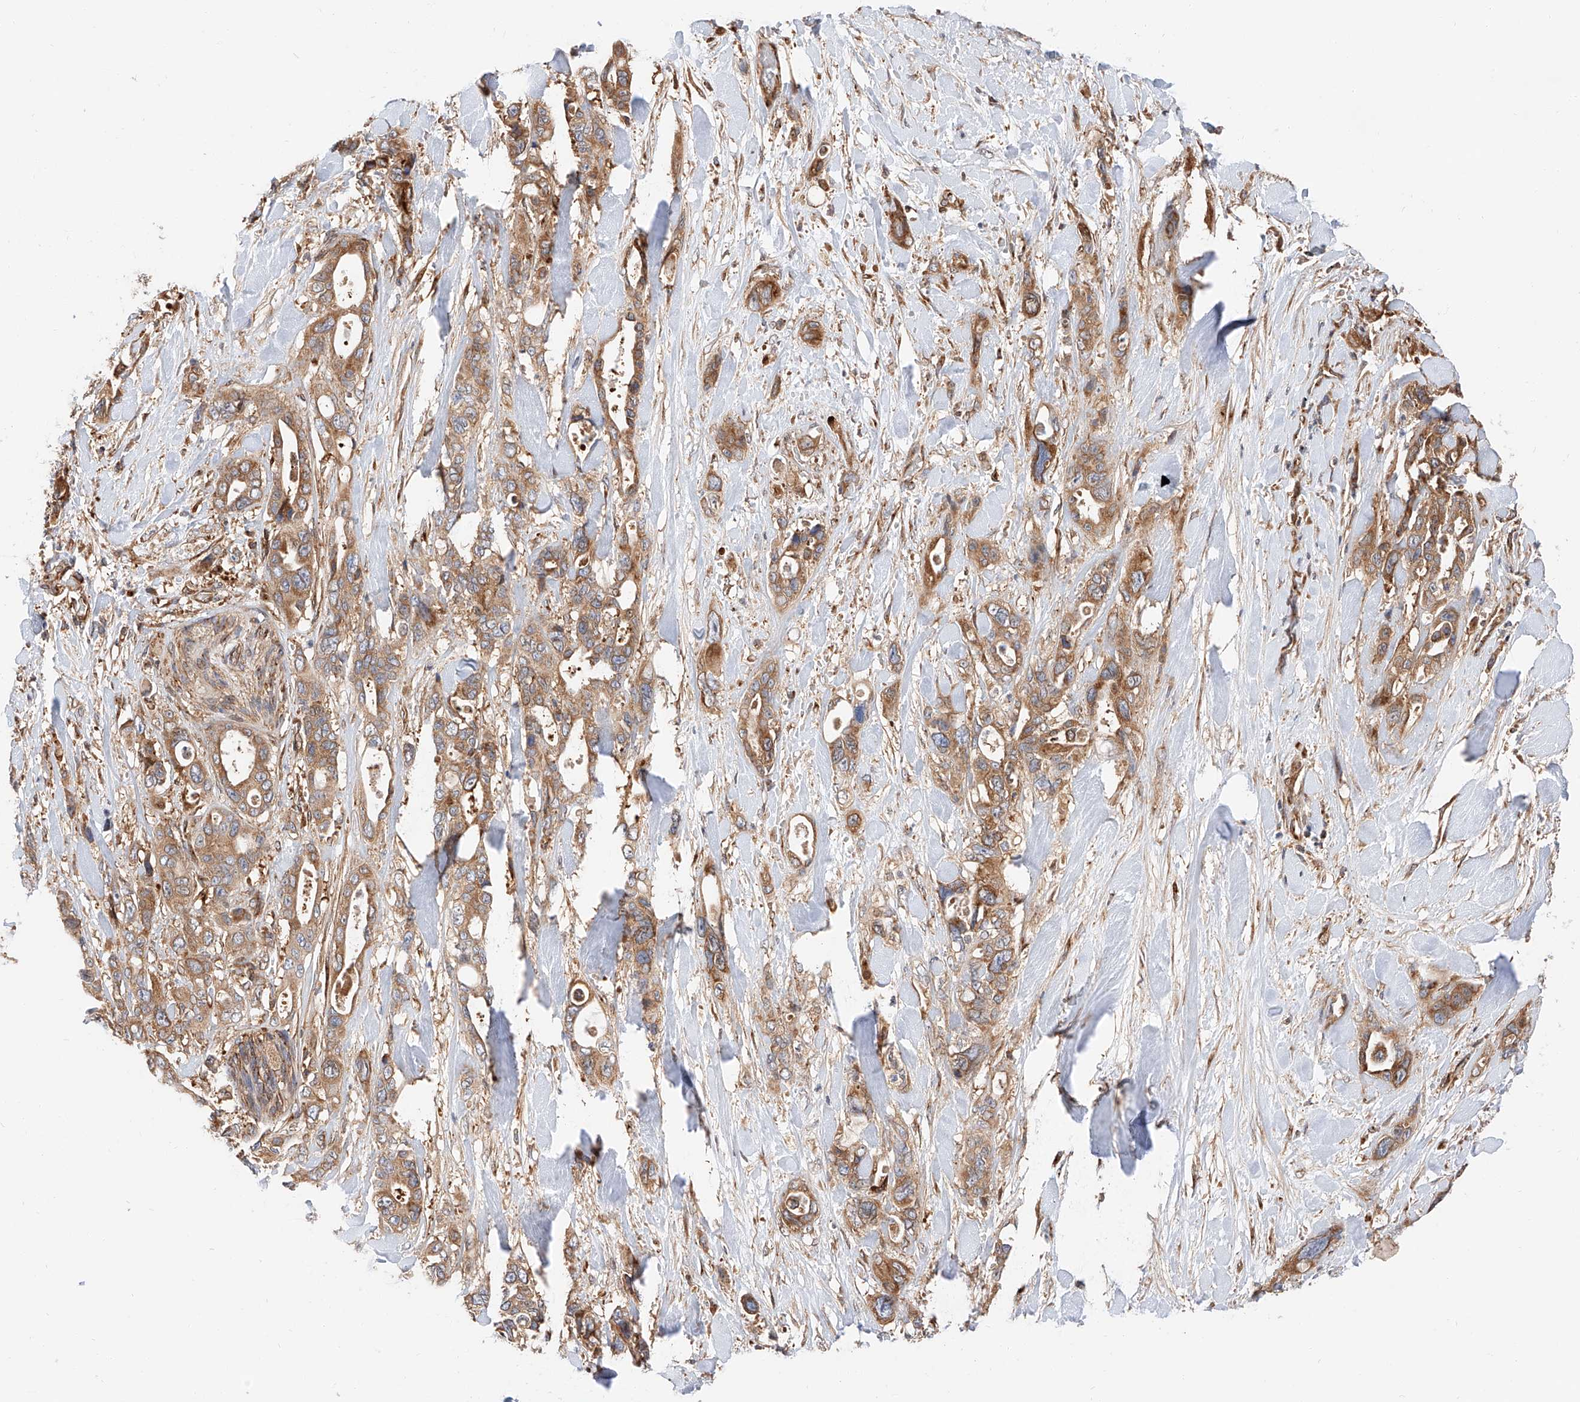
{"staining": {"intensity": "moderate", "quantity": ">75%", "location": "cytoplasmic/membranous"}, "tissue": "pancreatic cancer", "cell_type": "Tumor cells", "image_type": "cancer", "snomed": [{"axis": "morphology", "description": "Adenocarcinoma, NOS"}, {"axis": "topography", "description": "Pancreas"}], "caption": "Pancreatic adenocarcinoma stained with a brown dye demonstrates moderate cytoplasmic/membranous positive positivity in approximately >75% of tumor cells.", "gene": "ISCA2", "patient": {"sex": "male", "age": 46}}